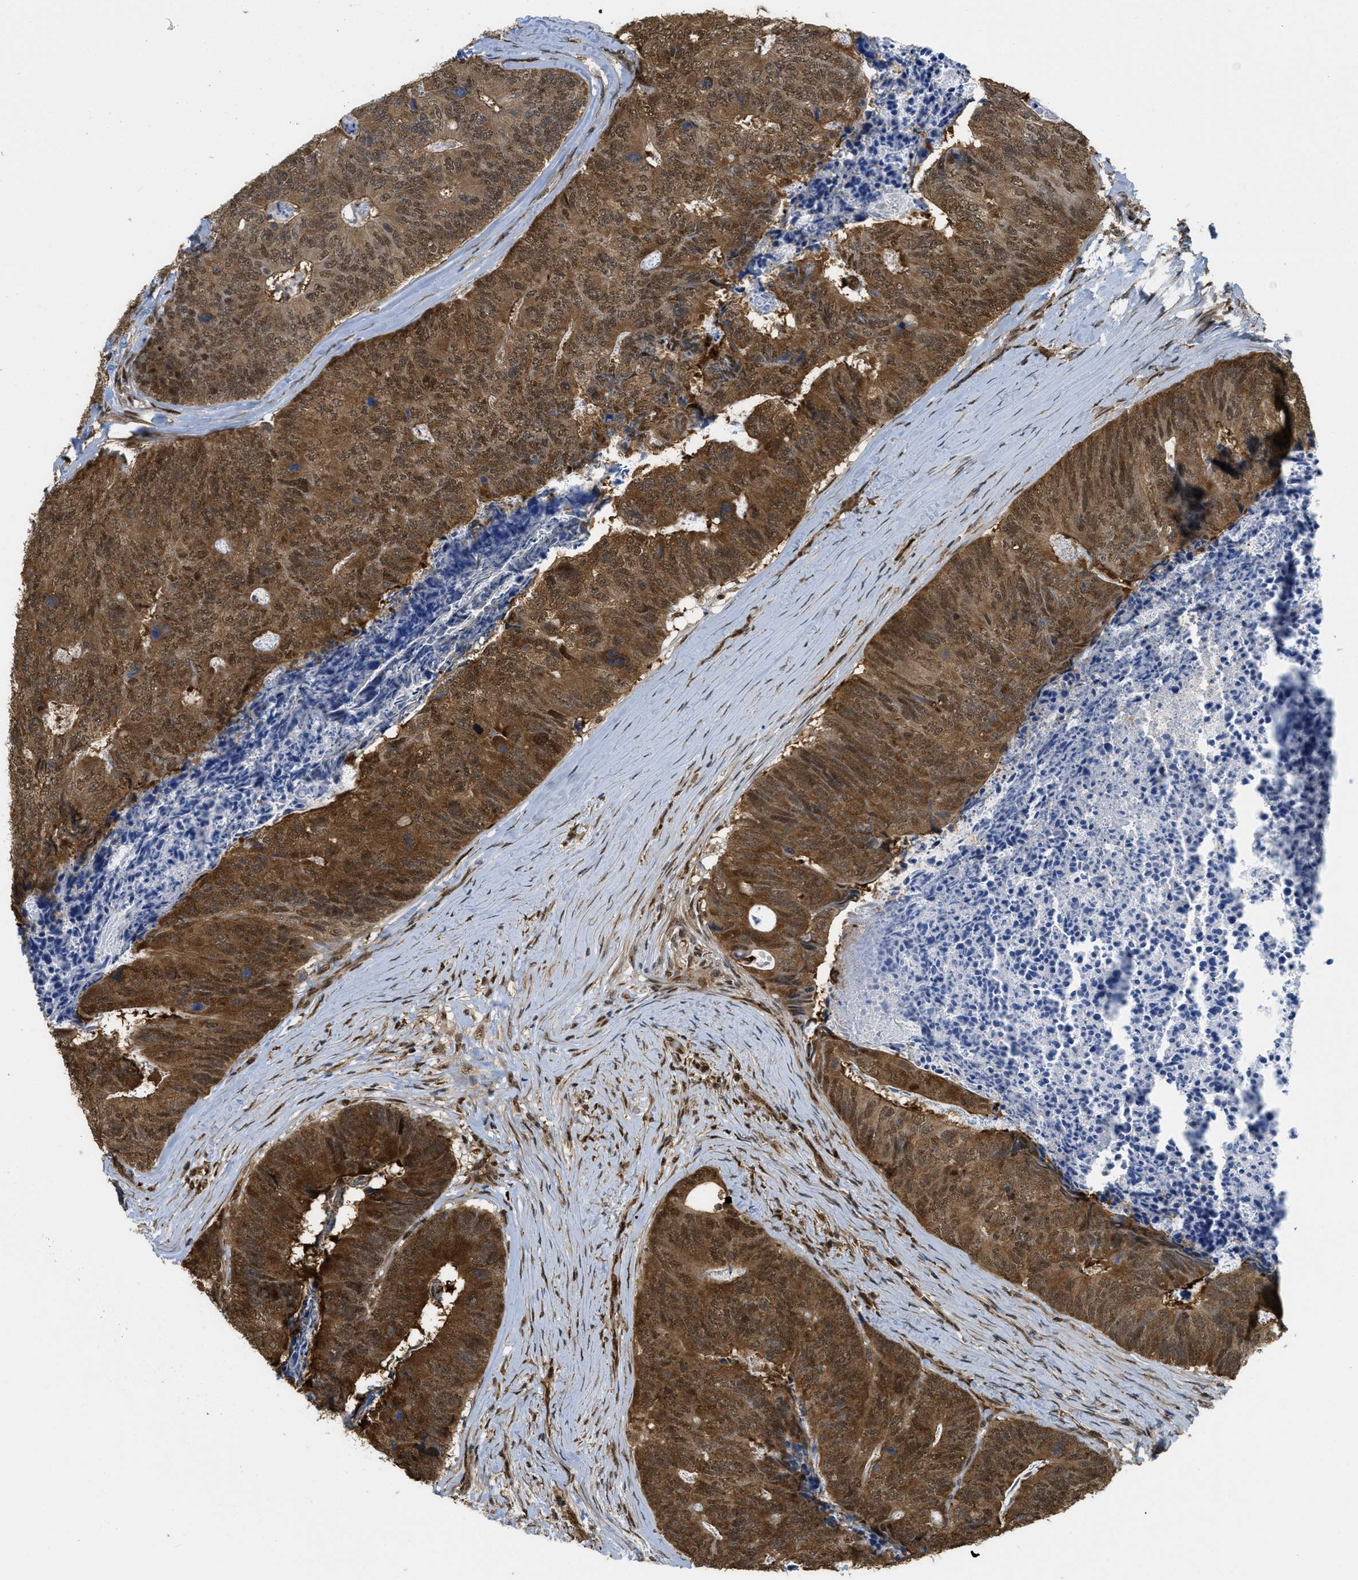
{"staining": {"intensity": "strong", "quantity": ">75%", "location": "cytoplasmic/membranous,nuclear"}, "tissue": "colorectal cancer", "cell_type": "Tumor cells", "image_type": "cancer", "snomed": [{"axis": "morphology", "description": "Adenocarcinoma, NOS"}, {"axis": "topography", "description": "Colon"}], "caption": "Strong cytoplasmic/membranous and nuclear staining for a protein is seen in about >75% of tumor cells of adenocarcinoma (colorectal) using immunohistochemistry (IHC).", "gene": "PSMC5", "patient": {"sex": "female", "age": 67}}